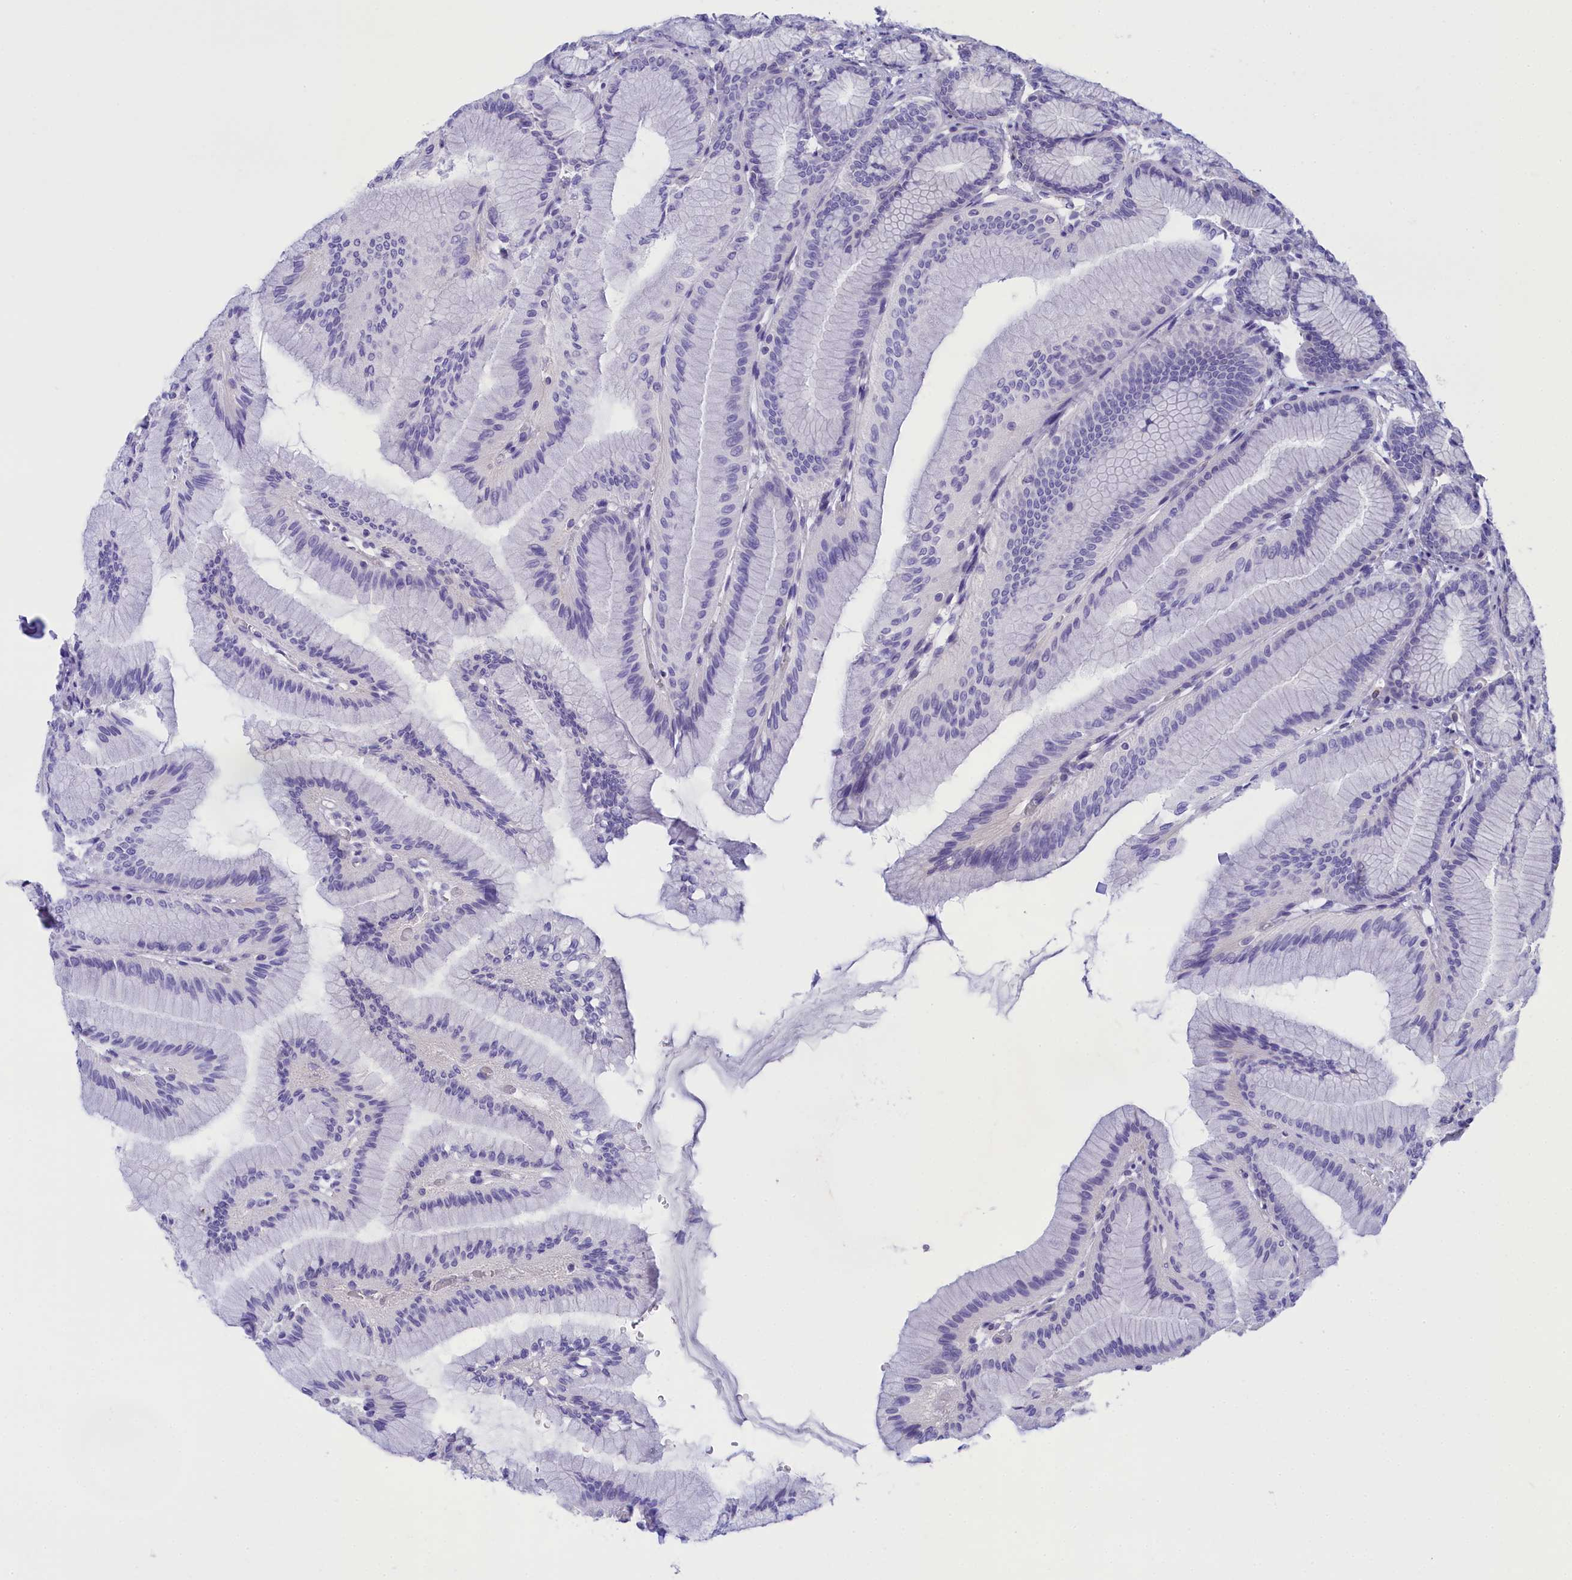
{"staining": {"intensity": "weak", "quantity": "<25%", "location": "cytoplasmic/membranous"}, "tissue": "stomach", "cell_type": "Glandular cells", "image_type": "normal", "snomed": [{"axis": "morphology", "description": "Normal tissue, NOS"}, {"axis": "morphology", "description": "Adenocarcinoma, NOS"}, {"axis": "morphology", "description": "Adenocarcinoma, High grade"}, {"axis": "topography", "description": "Stomach, upper"}, {"axis": "topography", "description": "Stomach"}], "caption": "The IHC micrograph has no significant expression in glandular cells of stomach. Brightfield microscopy of immunohistochemistry (IHC) stained with DAB (brown) and hematoxylin (blue), captured at high magnification.", "gene": "TACSTD2", "patient": {"sex": "female", "age": 65}}